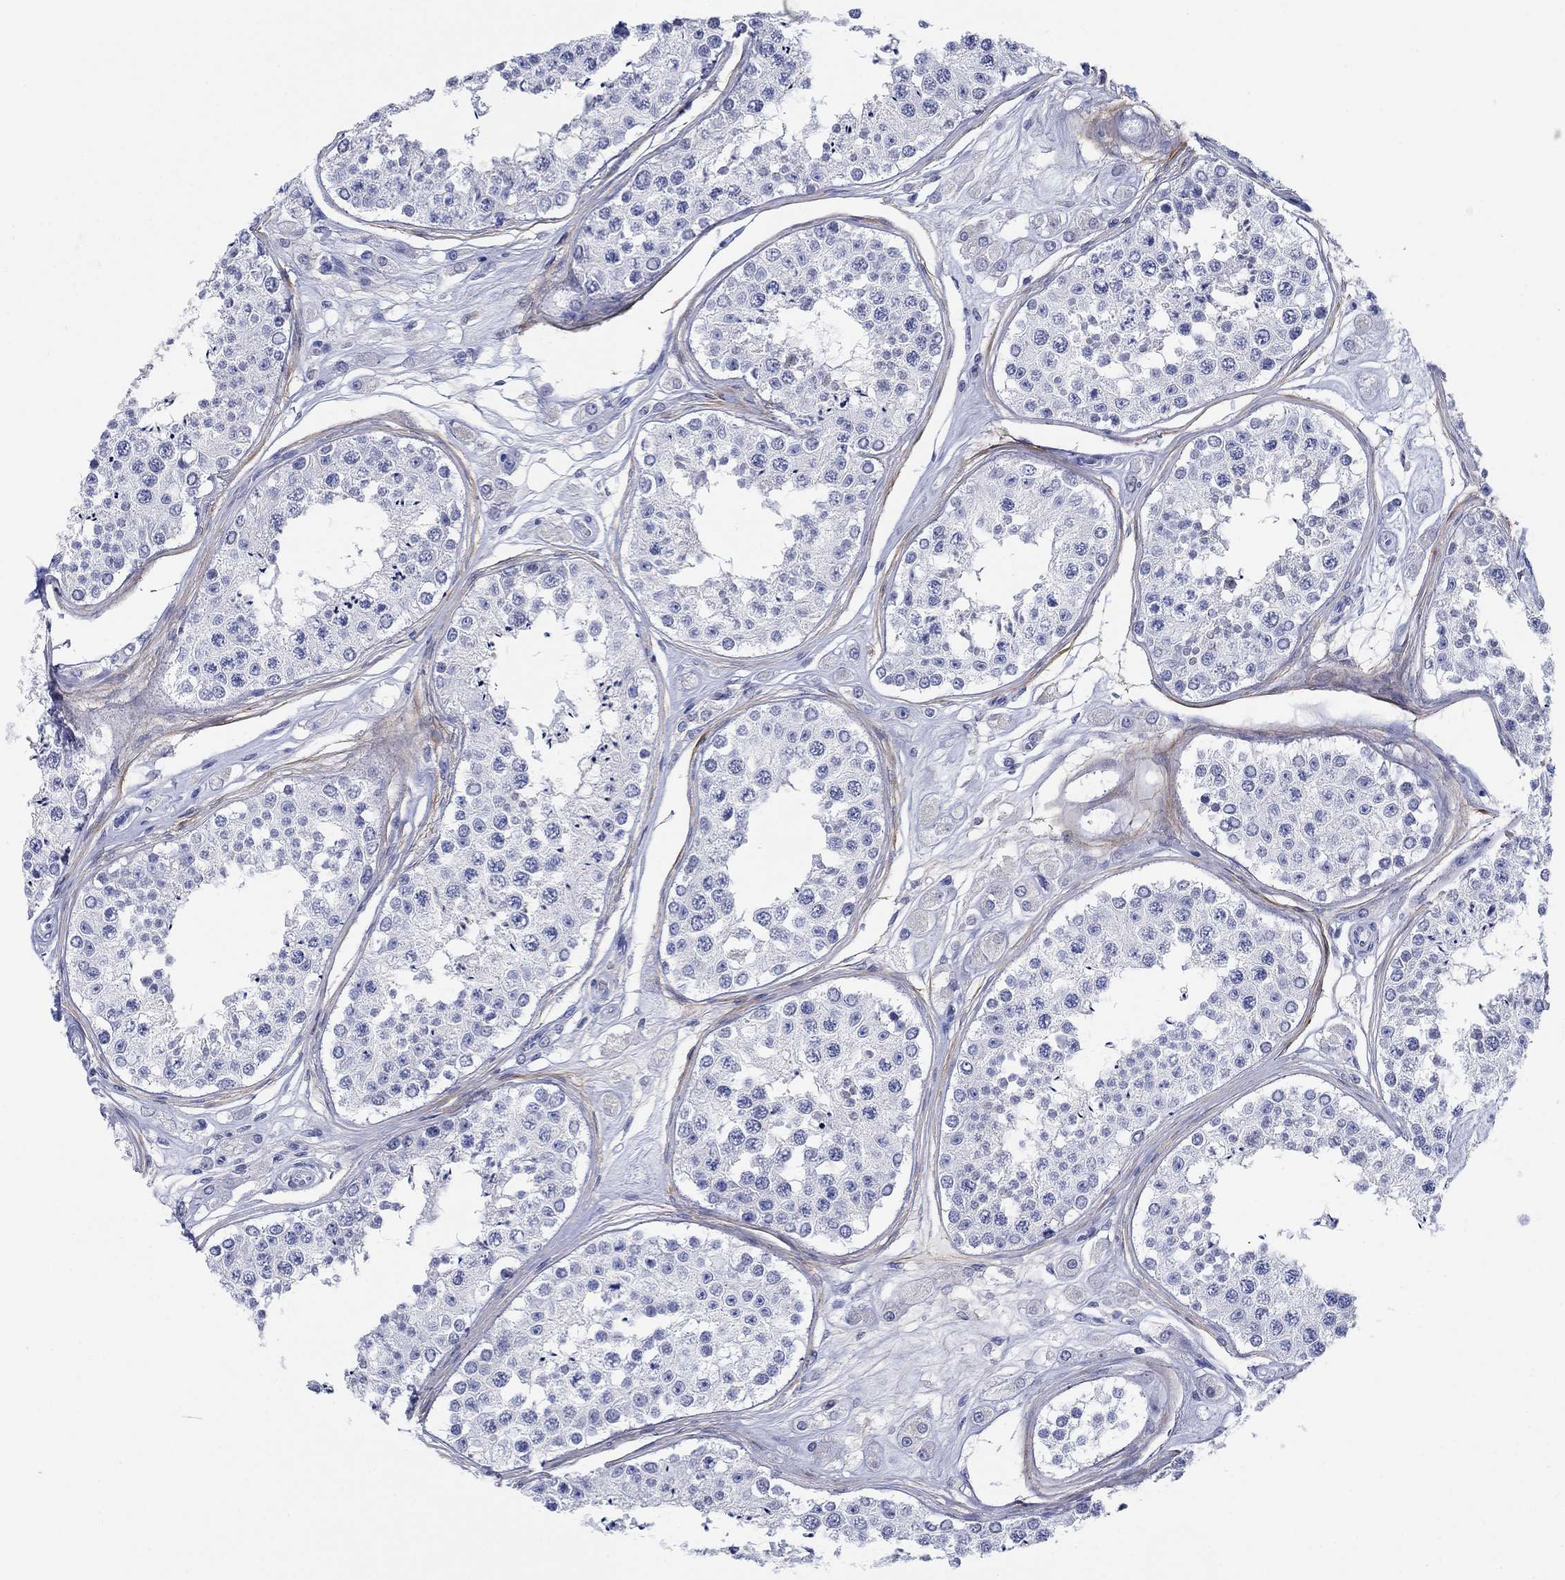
{"staining": {"intensity": "negative", "quantity": "none", "location": "none"}, "tissue": "testis", "cell_type": "Cells in seminiferous ducts", "image_type": "normal", "snomed": [{"axis": "morphology", "description": "Normal tissue, NOS"}, {"axis": "topography", "description": "Testis"}], "caption": "High magnification brightfield microscopy of benign testis stained with DAB (brown) and counterstained with hematoxylin (blue): cells in seminiferous ducts show no significant positivity.", "gene": "PDYN", "patient": {"sex": "male", "age": 25}}